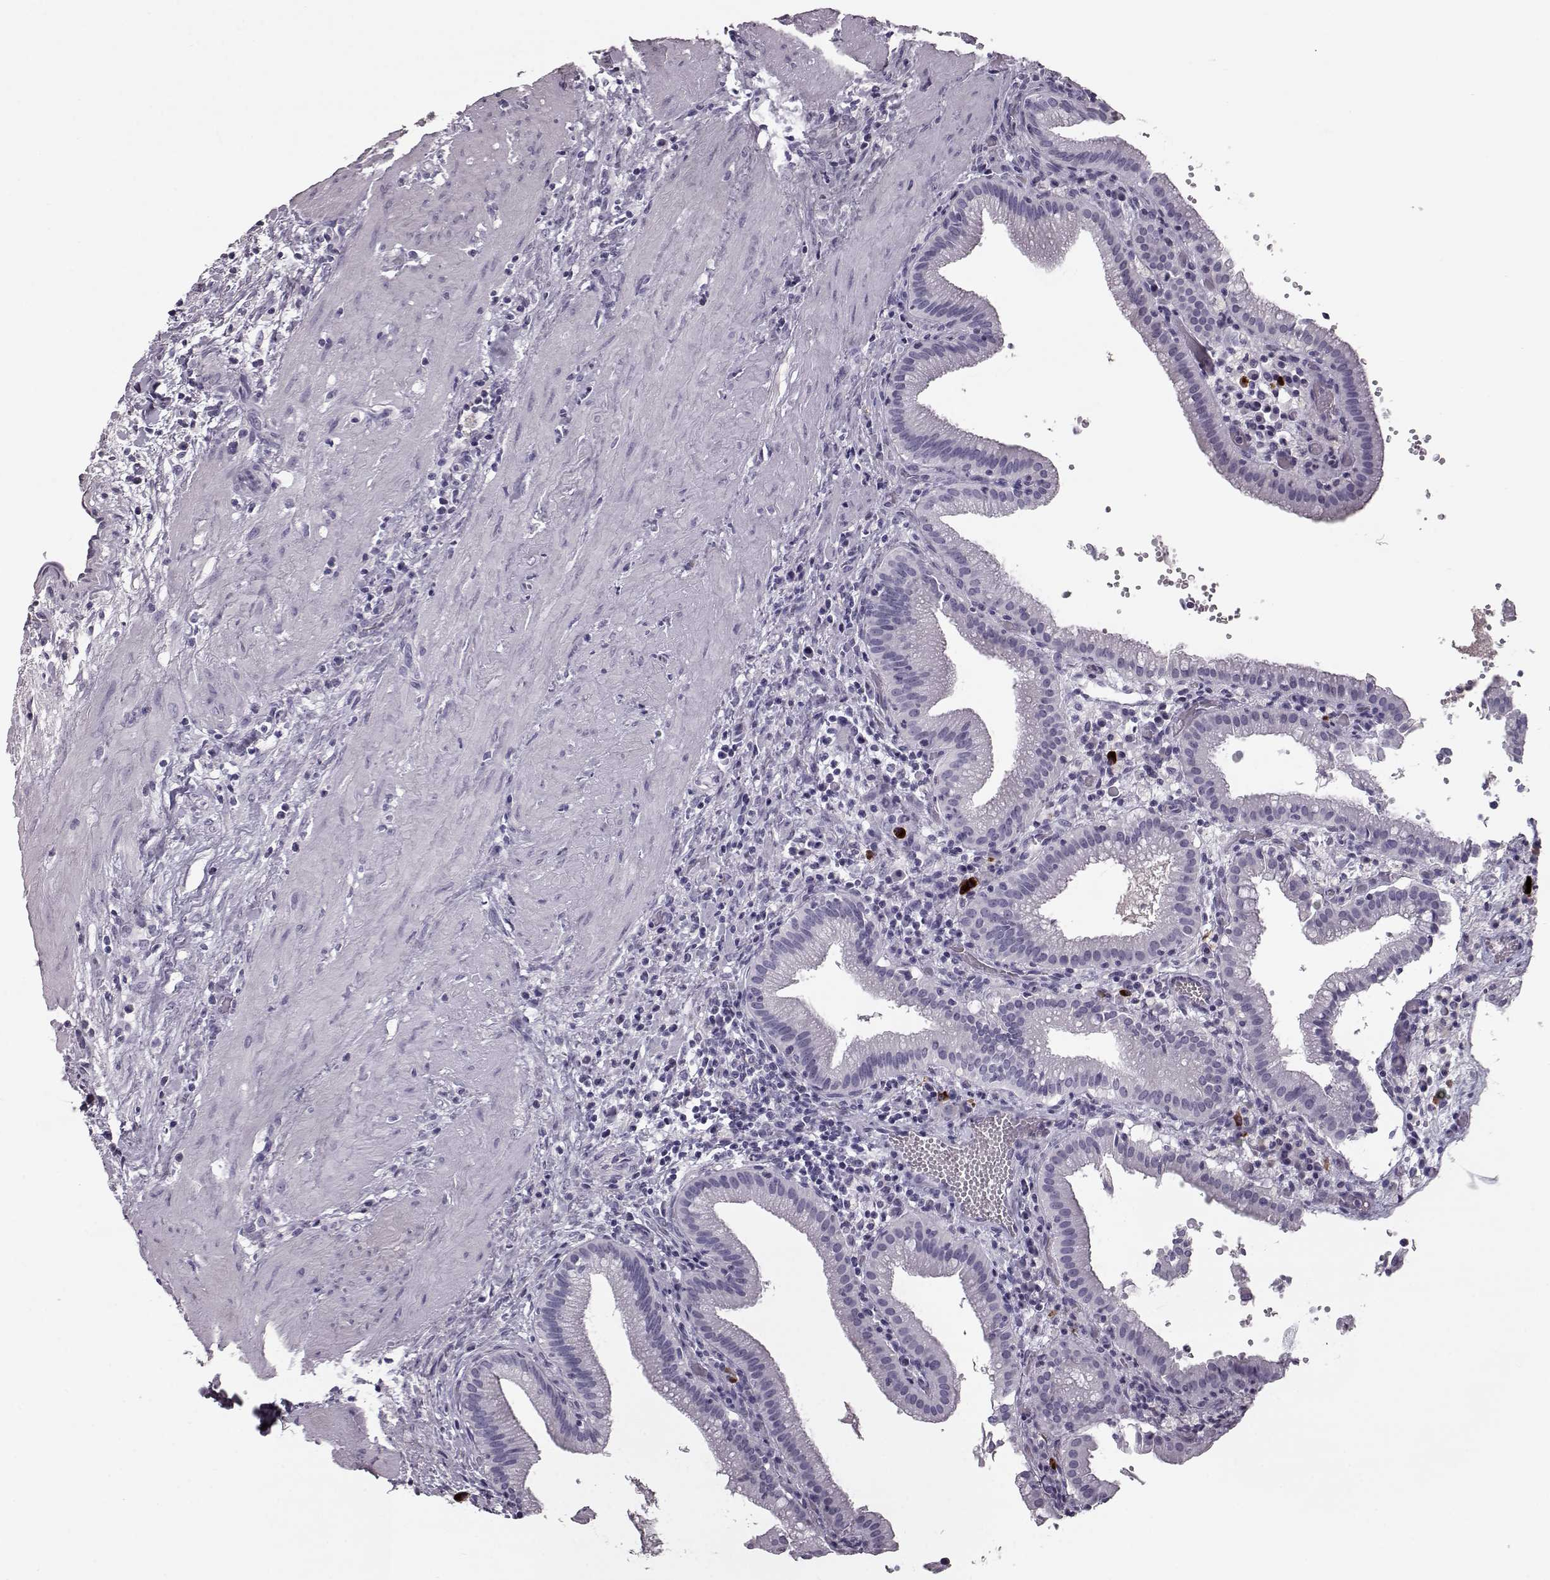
{"staining": {"intensity": "negative", "quantity": "none", "location": "none"}, "tissue": "gallbladder", "cell_type": "Glandular cells", "image_type": "normal", "snomed": [{"axis": "morphology", "description": "Normal tissue, NOS"}, {"axis": "topography", "description": "Gallbladder"}], "caption": "The micrograph shows no significant positivity in glandular cells of gallbladder.", "gene": "CCL19", "patient": {"sex": "male", "age": 42}}